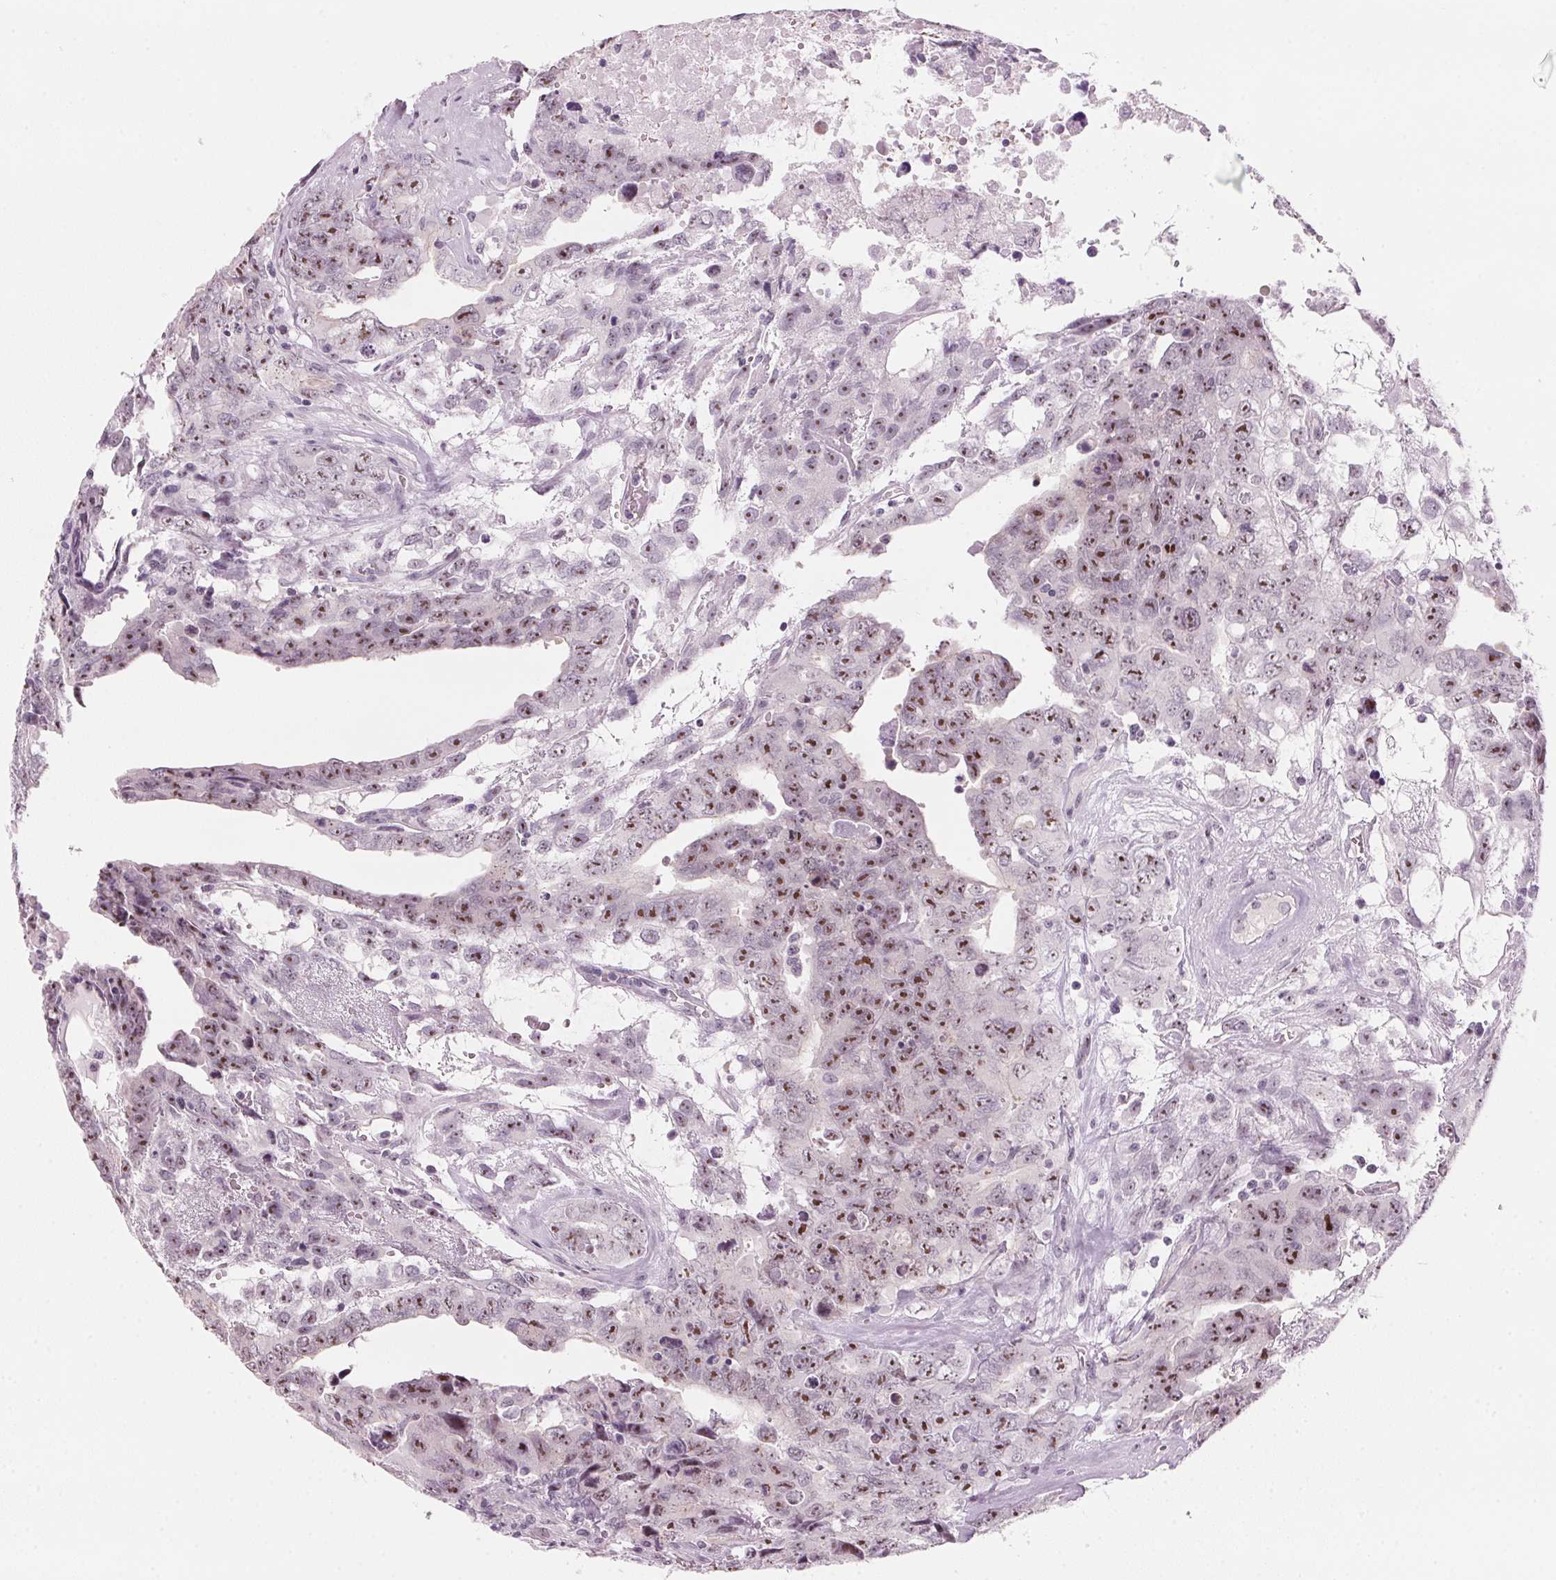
{"staining": {"intensity": "moderate", "quantity": ">75%", "location": "nuclear"}, "tissue": "testis cancer", "cell_type": "Tumor cells", "image_type": "cancer", "snomed": [{"axis": "morphology", "description": "Carcinoma, Embryonal, NOS"}, {"axis": "topography", "description": "Testis"}], "caption": "Protein expression analysis of human embryonal carcinoma (testis) reveals moderate nuclear expression in about >75% of tumor cells. The protein is stained brown, and the nuclei are stained in blue (DAB IHC with brightfield microscopy, high magnification).", "gene": "DNTTIP2", "patient": {"sex": "male", "age": 24}}